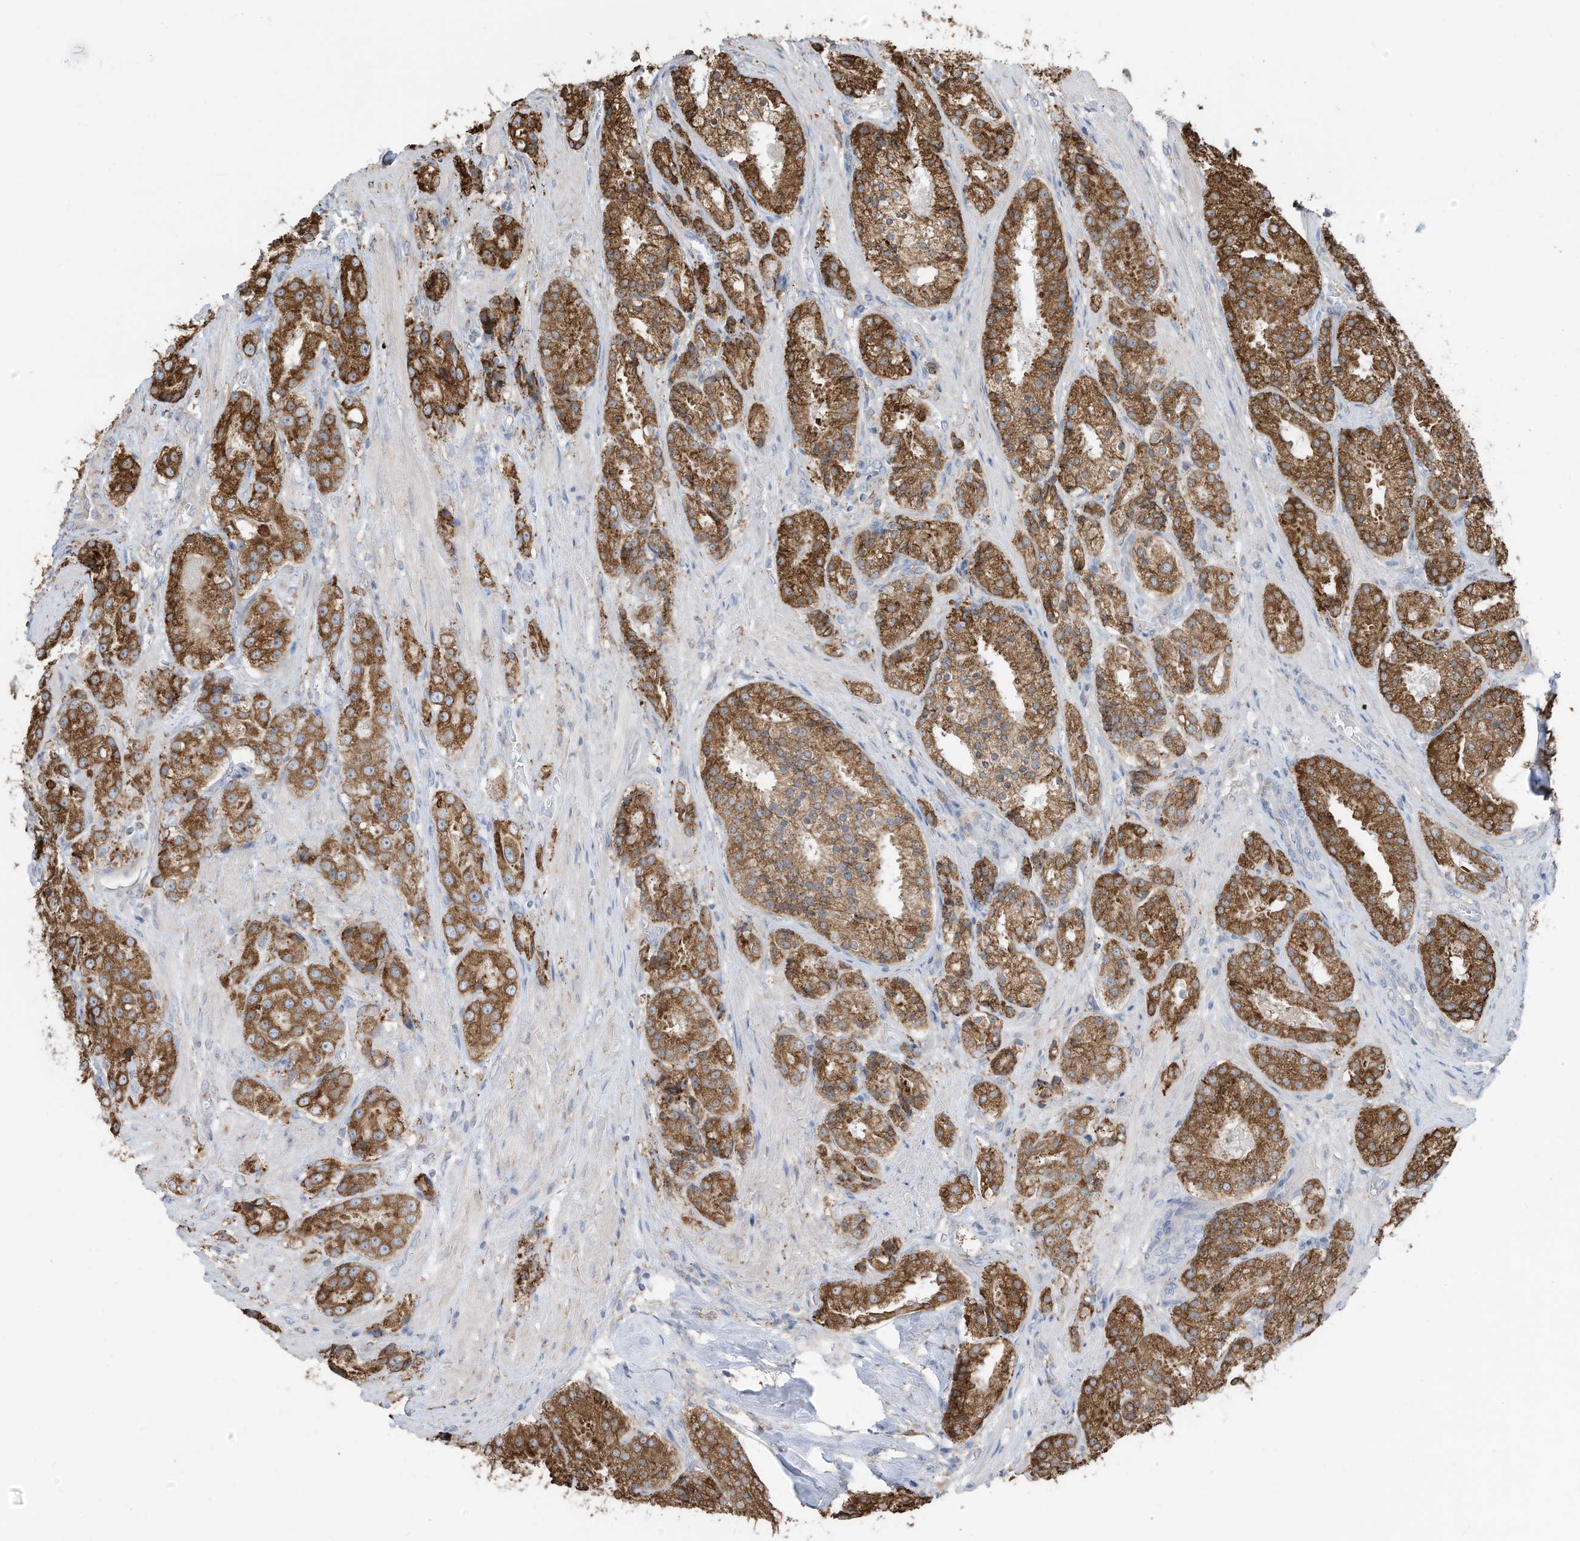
{"staining": {"intensity": "strong", "quantity": ">75%", "location": "cytoplasmic/membranous"}, "tissue": "prostate cancer", "cell_type": "Tumor cells", "image_type": "cancer", "snomed": [{"axis": "morphology", "description": "Adenocarcinoma, High grade"}, {"axis": "topography", "description": "Prostate"}], "caption": "The immunohistochemical stain shows strong cytoplasmic/membranous staining in tumor cells of prostate cancer tissue.", "gene": "ZNF354C", "patient": {"sex": "male", "age": 60}}